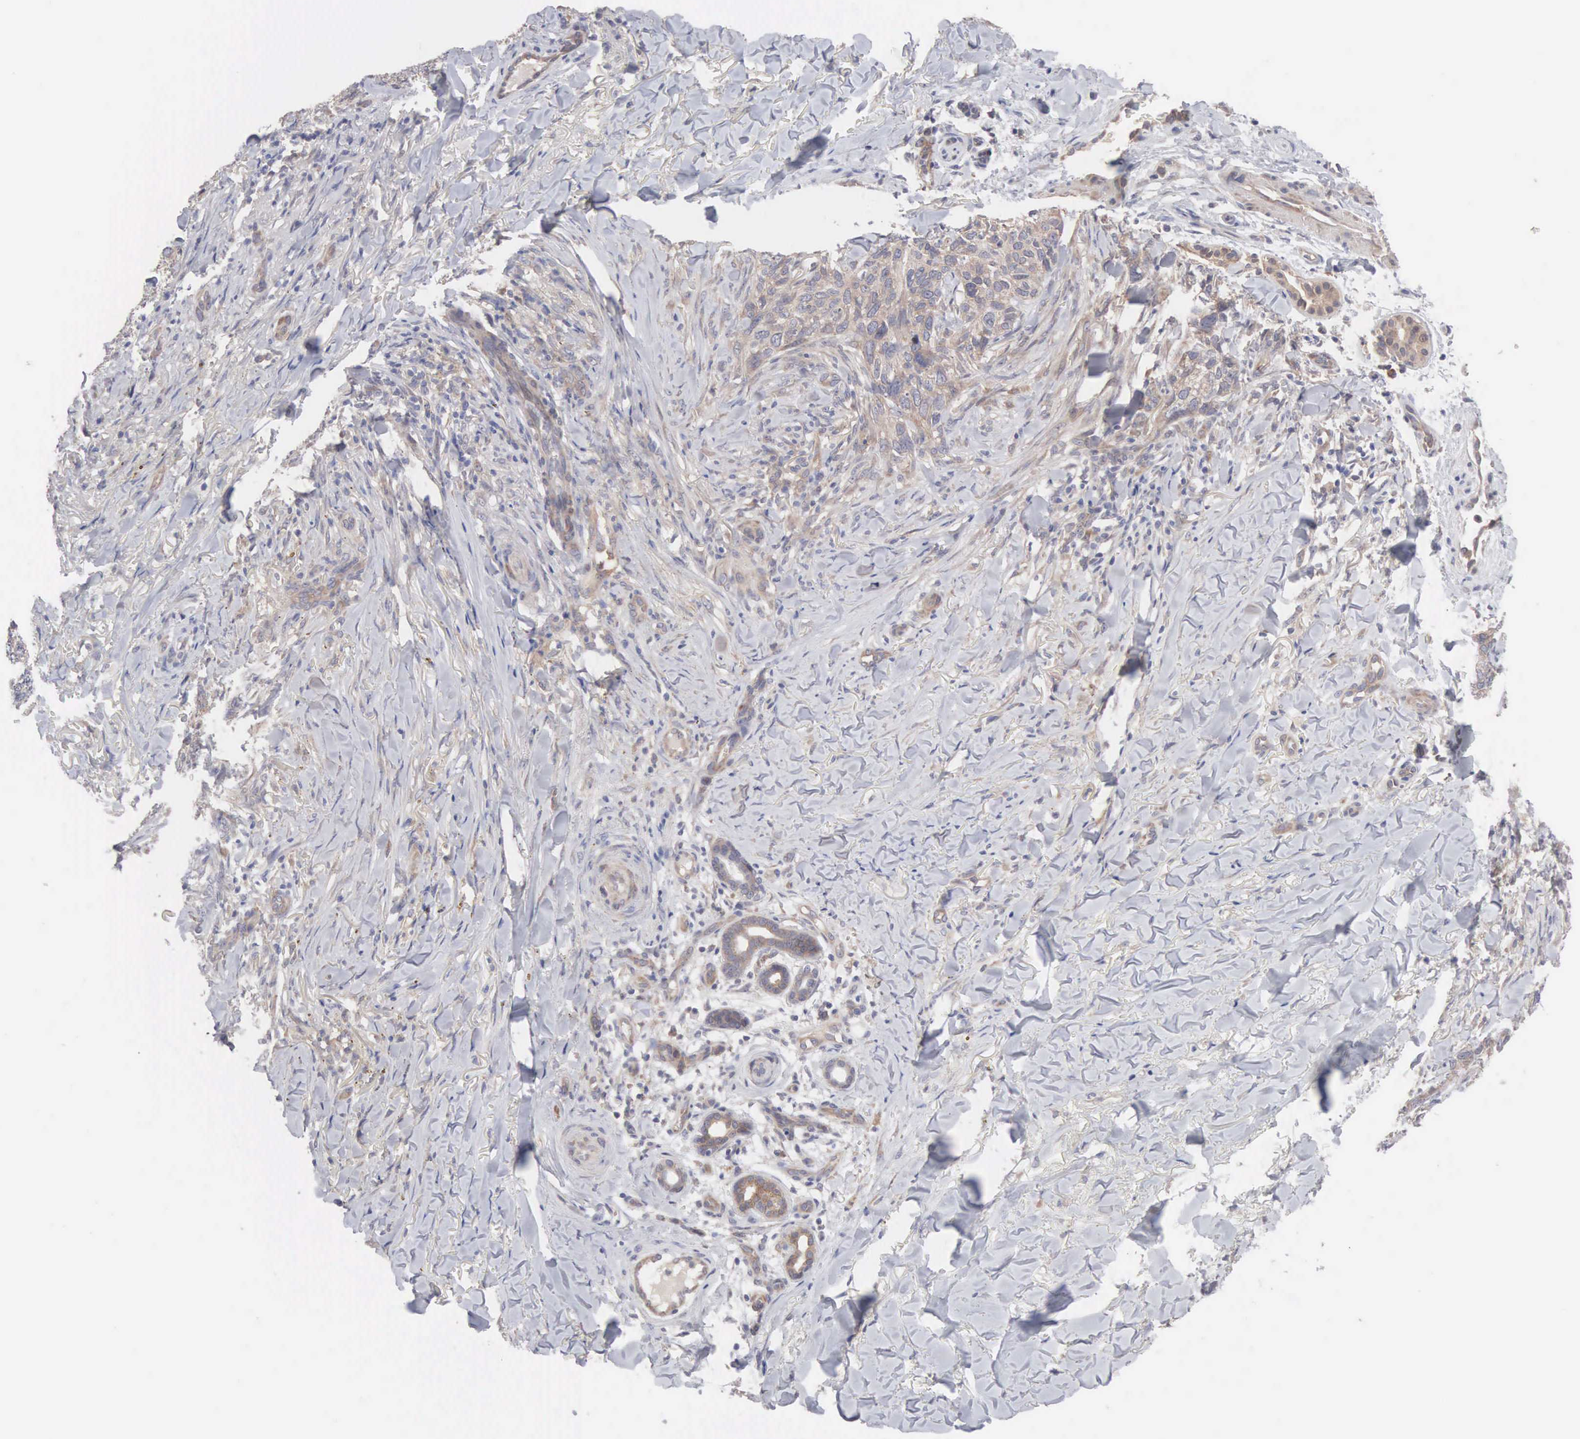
{"staining": {"intensity": "weak", "quantity": "25%-75%", "location": "cytoplasmic/membranous"}, "tissue": "skin cancer", "cell_type": "Tumor cells", "image_type": "cancer", "snomed": [{"axis": "morphology", "description": "Normal tissue, NOS"}, {"axis": "morphology", "description": "Basal cell carcinoma"}, {"axis": "topography", "description": "Skin"}], "caption": "This image reveals skin cancer stained with immunohistochemistry (IHC) to label a protein in brown. The cytoplasmic/membranous of tumor cells show weak positivity for the protein. Nuclei are counter-stained blue.", "gene": "INF2", "patient": {"sex": "male", "age": 81}}